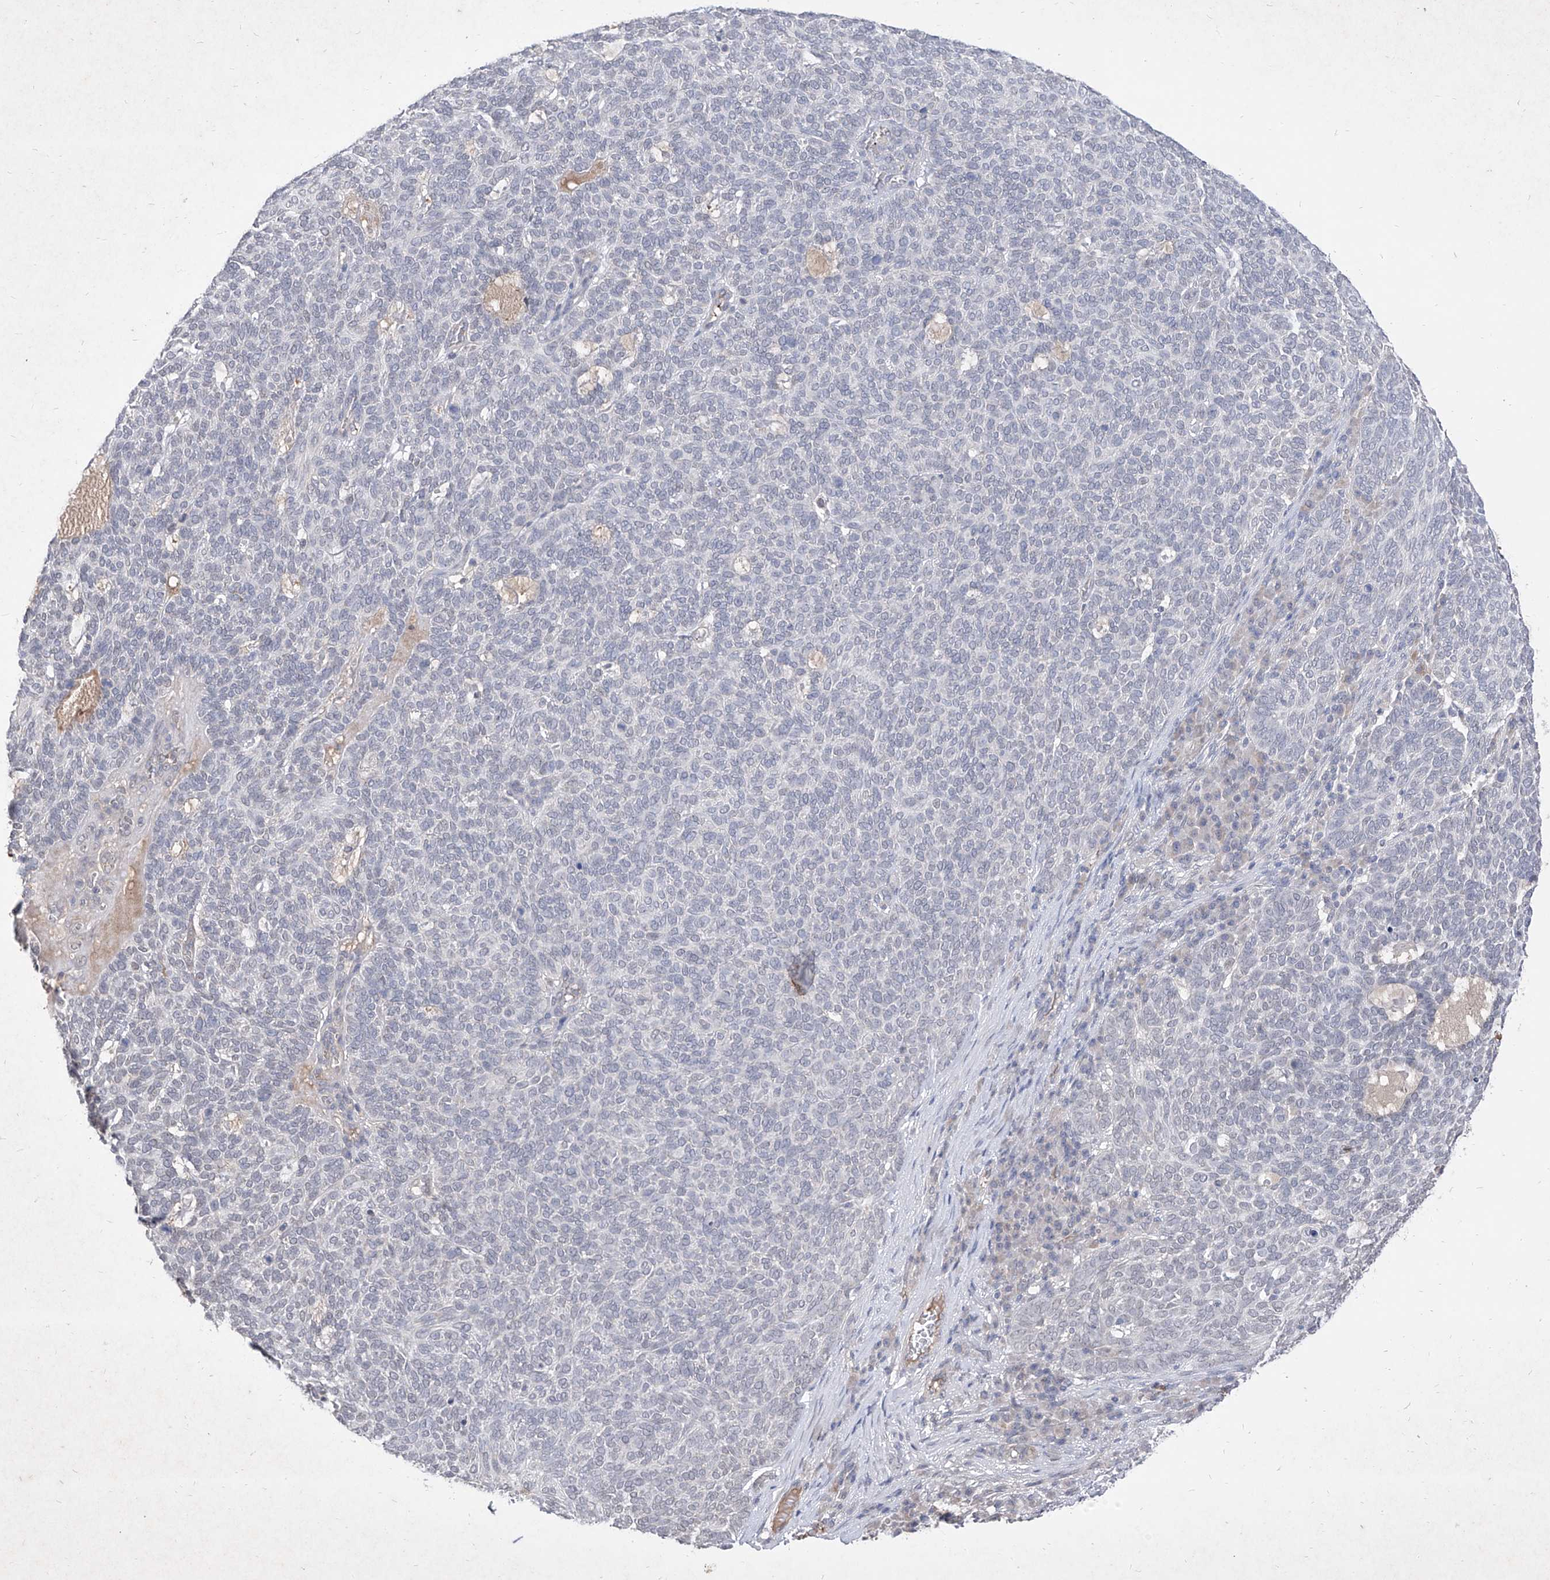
{"staining": {"intensity": "negative", "quantity": "none", "location": "none"}, "tissue": "skin cancer", "cell_type": "Tumor cells", "image_type": "cancer", "snomed": [{"axis": "morphology", "description": "Squamous cell carcinoma, NOS"}, {"axis": "topography", "description": "Skin"}], "caption": "An image of human squamous cell carcinoma (skin) is negative for staining in tumor cells. (IHC, brightfield microscopy, high magnification).", "gene": "C4A", "patient": {"sex": "female", "age": 90}}